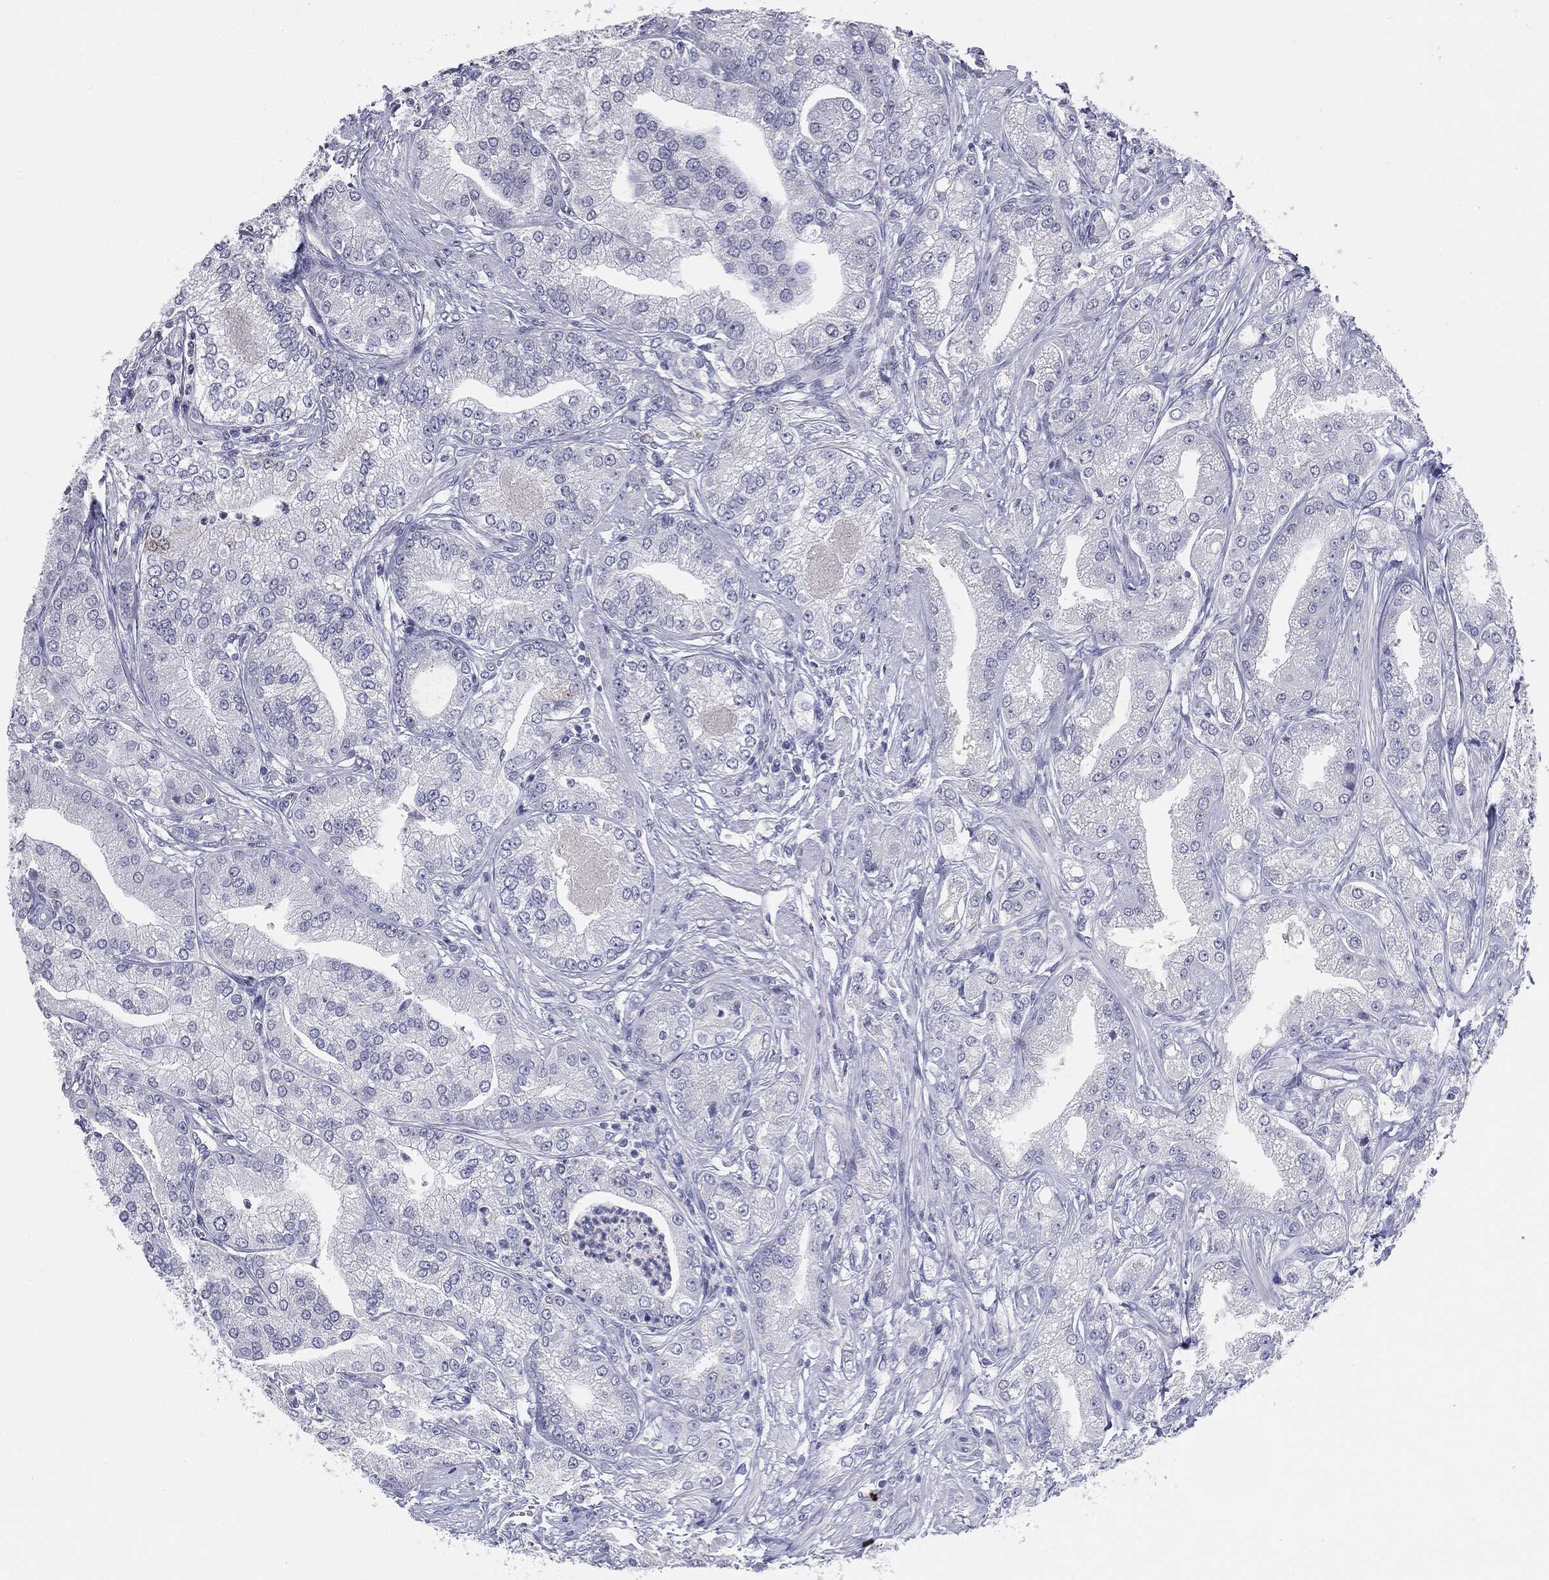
{"staining": {"intensity": "negative", "quantity": "none", "location": "none"}, "tissue": "prostate cancer", "cell_type": "Tumor cells", "image_type": "cancer", "snomed": [{"axis": "morphology", "description": "Adenocarcinoma, High grade"}, {"axis": "topography", "description": "Prostate"}], "caption": "This micrograph is of prostate cancer stained with immunohistochemistry to label a protein in brown with the nuclei are counter-stained blue. There is no staining in tumor cells.", "gene": "SERPINB4", "patient": {"sex": "male", "age": 61}}